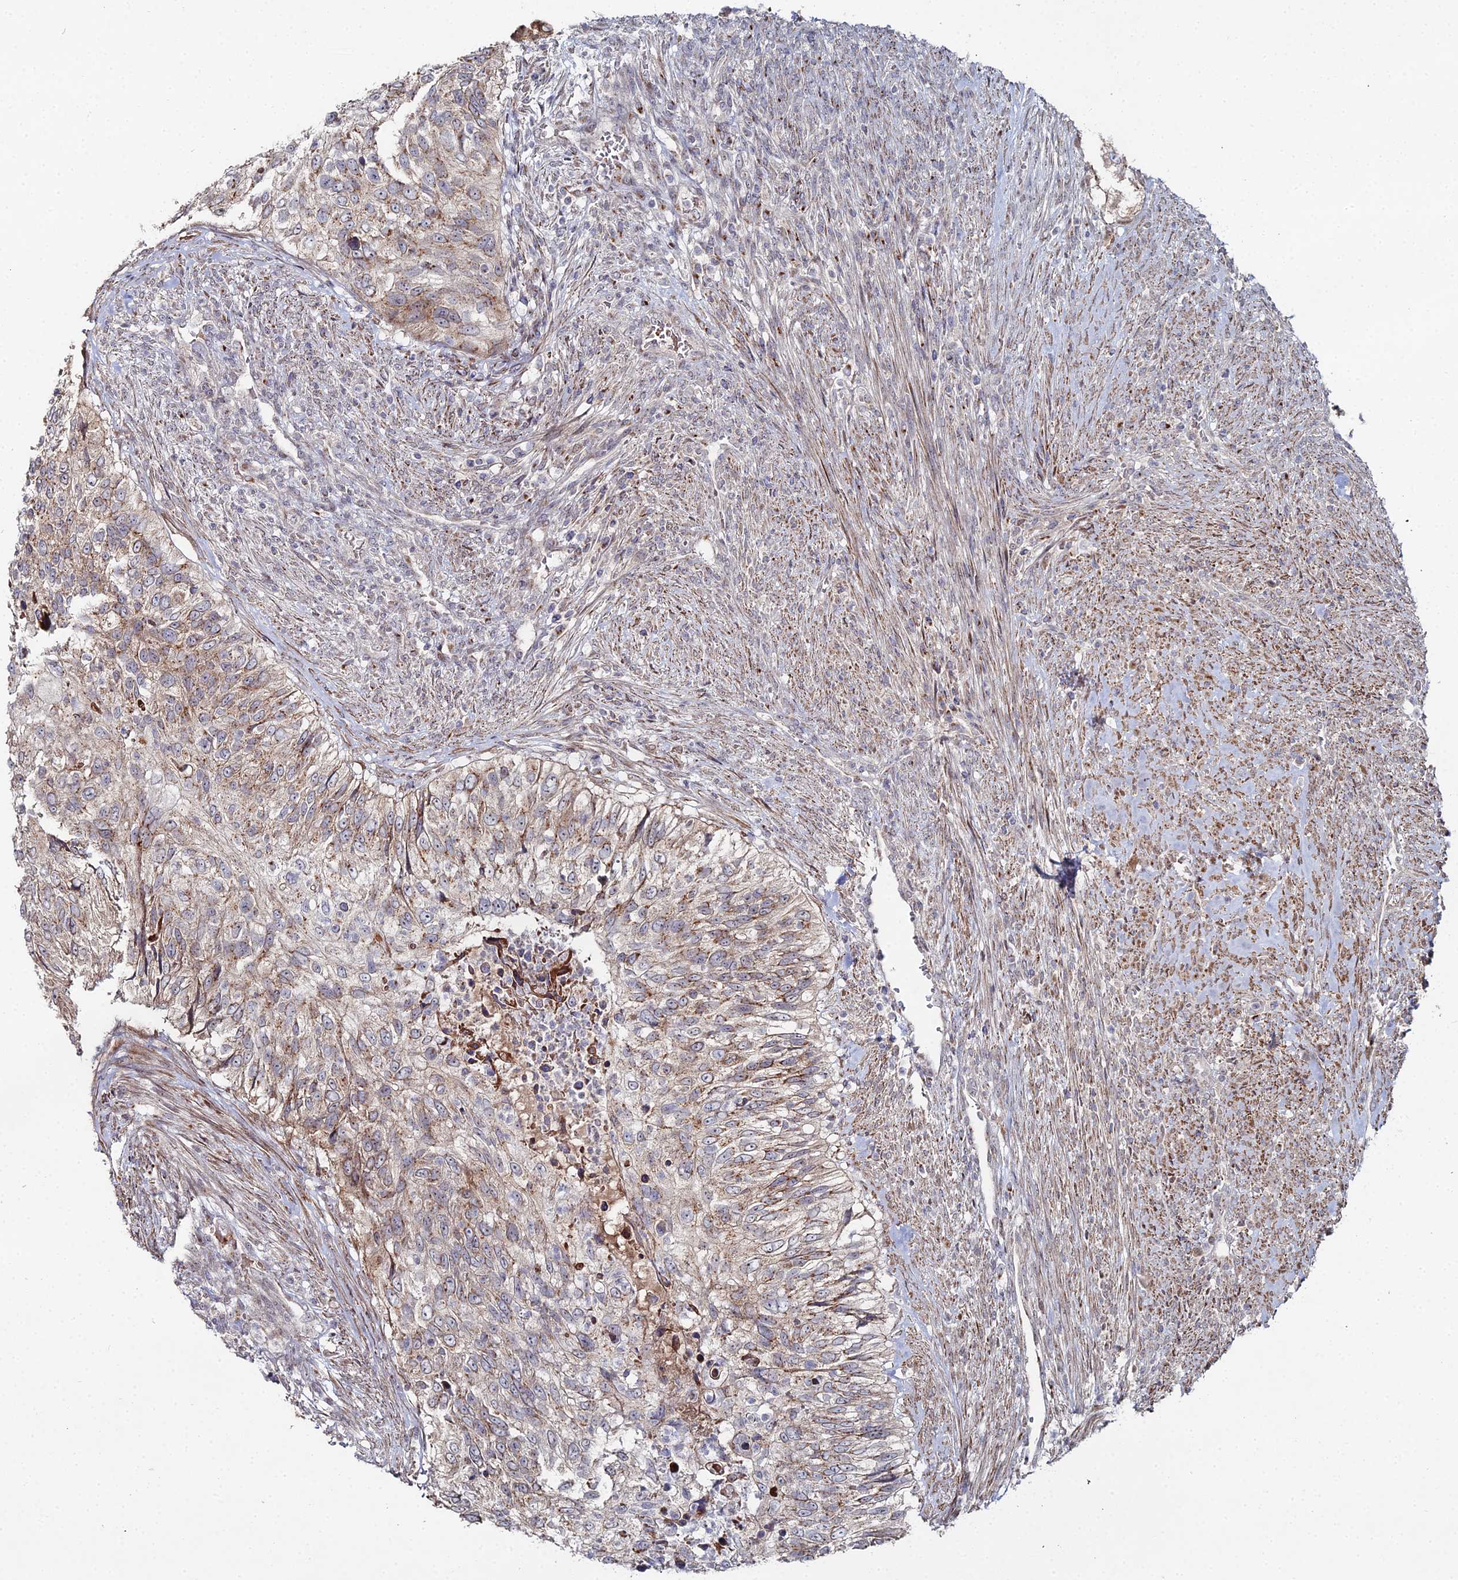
{"staining": {"intensity": "moderate", "quantity": "25%-75%", "location": "cytoplasmic/membranous"}, "tissue": "urothelial cancer", "cell_type": "Tumor cells", "image_type": "cancer", "snomed": [{"axis": "morphology", "description": "Urothelial carcinoma, High grade"}, {"axis": "topography", "description": "Urinary bladder"}], "caption": "Protein expression analysis of human urothelial carcinoma (high-grade) reveals moderate cytoplasmic/membranous positivity in about 25%-75% of tumor cells.", "gene": "SGMS1", "patient": {"sex": "female", "age": 60}}